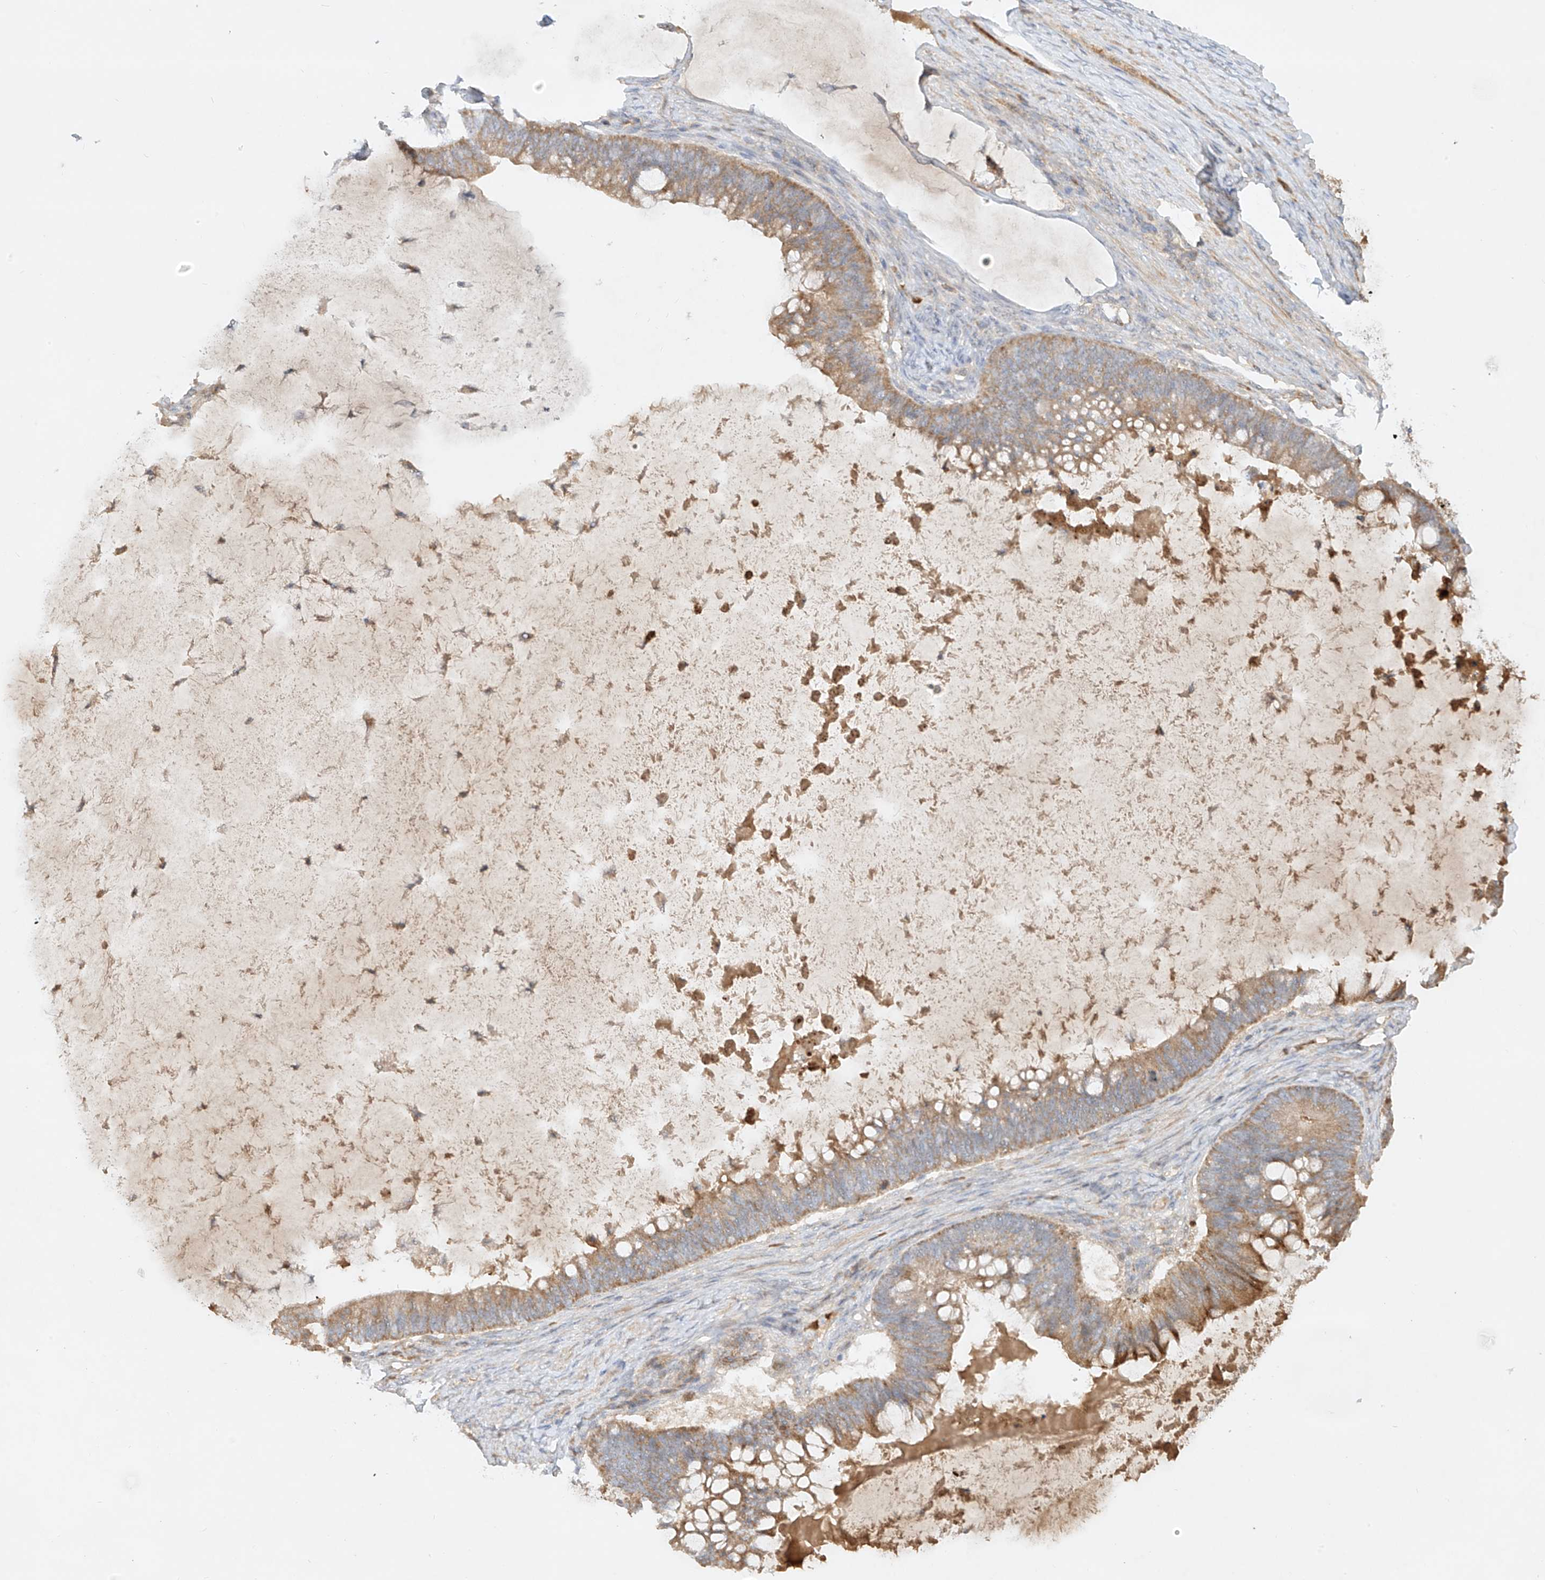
{"staining": {"intensity": "moderate", "quantity": ">75%", "location": "cytoplasmic/membranous"}, "tissue": "ovarian cancer", "cell_type": "Tumor cells", "image_type": "cancer", "snomed": [{"axis": "morphology", "description": "Cystadenocarcinoma, mucinous, NOS"}, {"axis": "topography", "description": "Ovary"}], "caption": "A brown stain labels moderate cytoplasmic/membranous staining of a protein in human ovarian cancer (mucinous cystadenocarcinoma) tumor cells.", "gene": "KPNA7", "patient": {"sex": "female", "age": 61}}